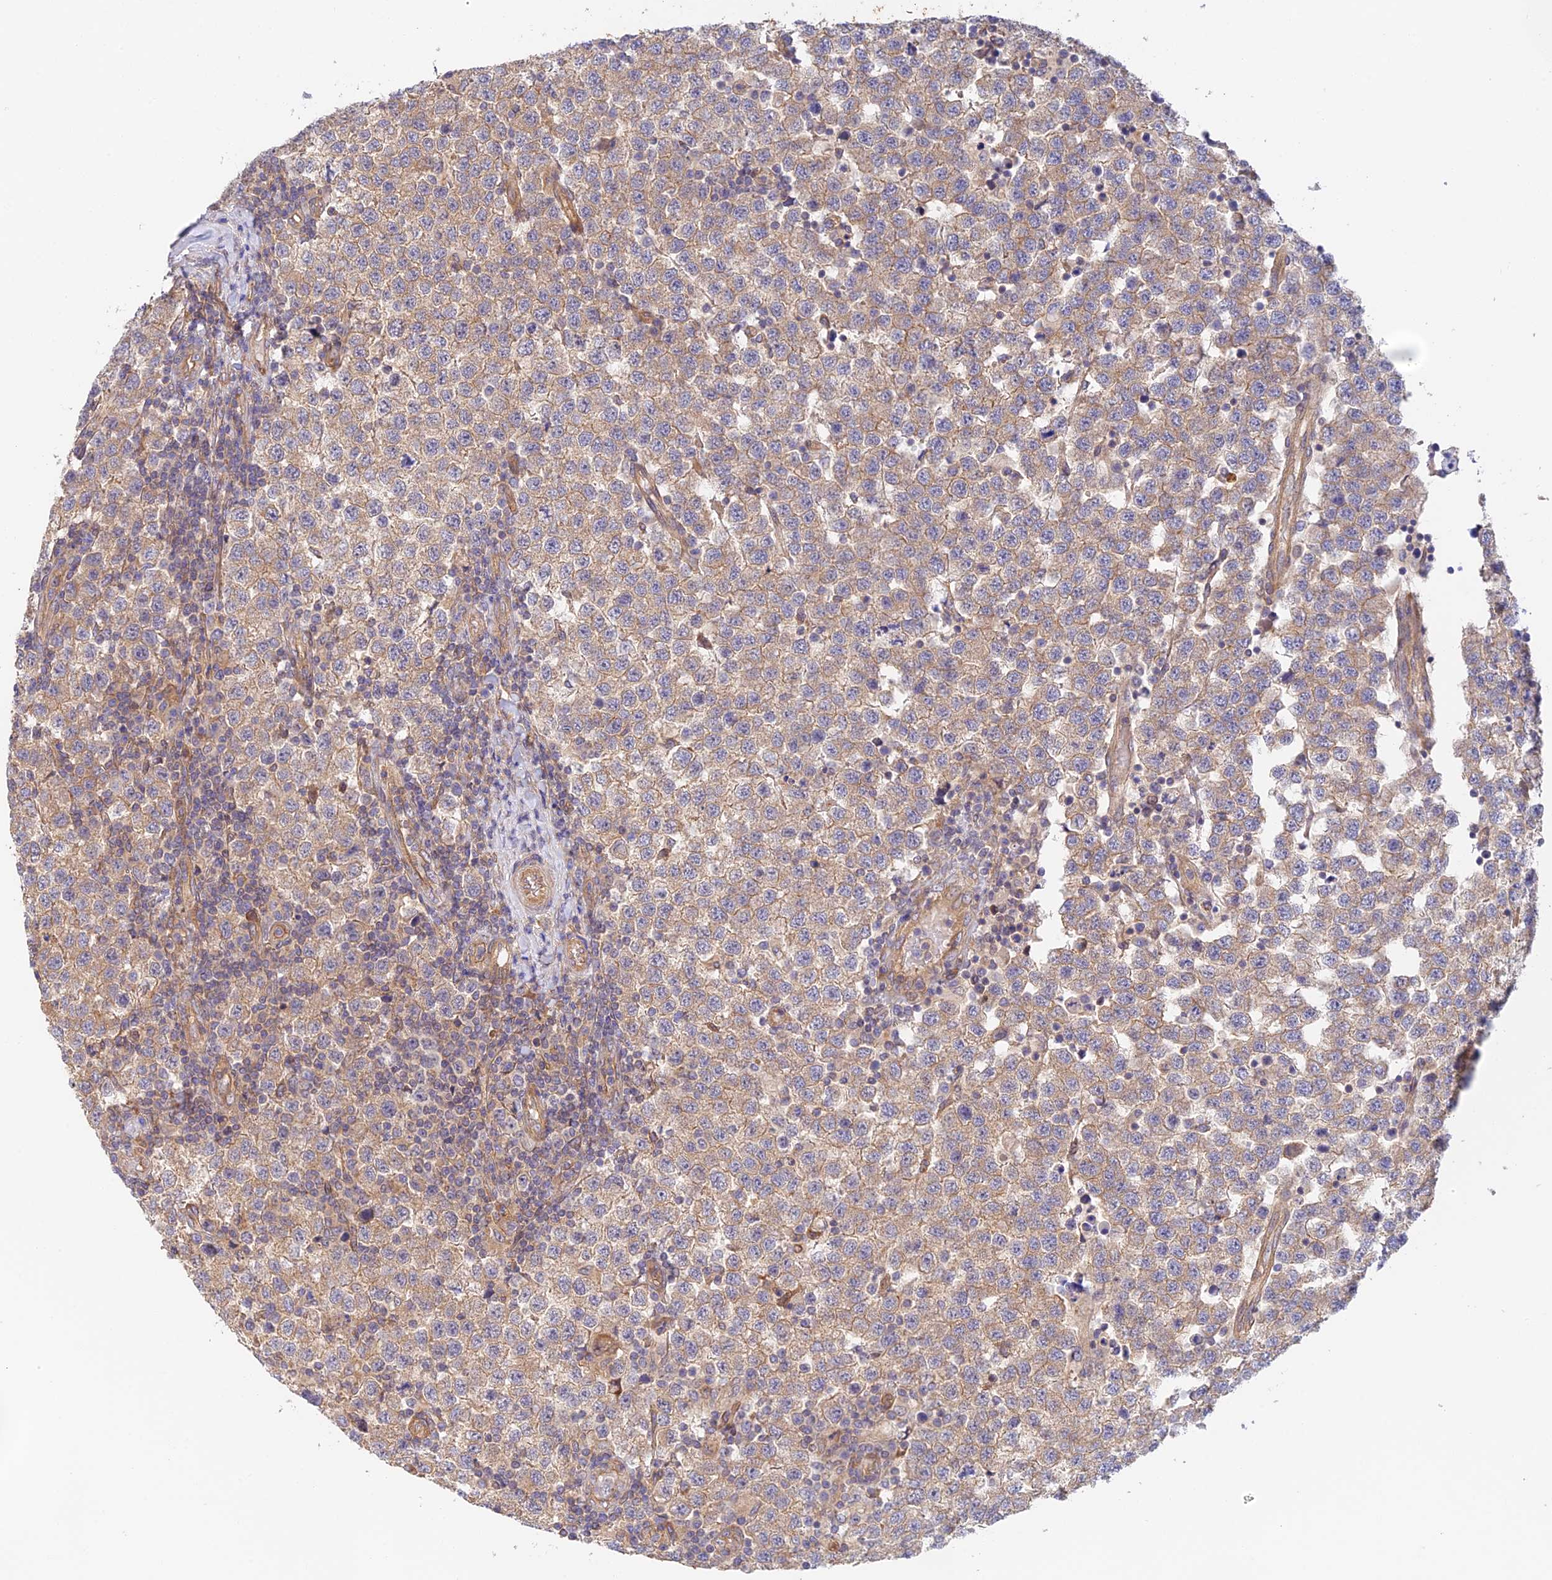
{"staining": {"intensity": "weak", "quantity": ">75%", "location": "cytoplasmic/membranous"}, "tissue": "testis cancer", "cell_type": "Tumor cells", "image_type": "cancer", "snomed": [{"axis": "morphology", "description": "Seminoma, NOS"}, {"axis": "topography", "description": "Testis"}], "caption": "Testis cancer (seminoma) stained with a protein marker displays weak staining in tumor cells.", "gene": "MYO9A", "patient": {"sex": "male", "age": 34}}